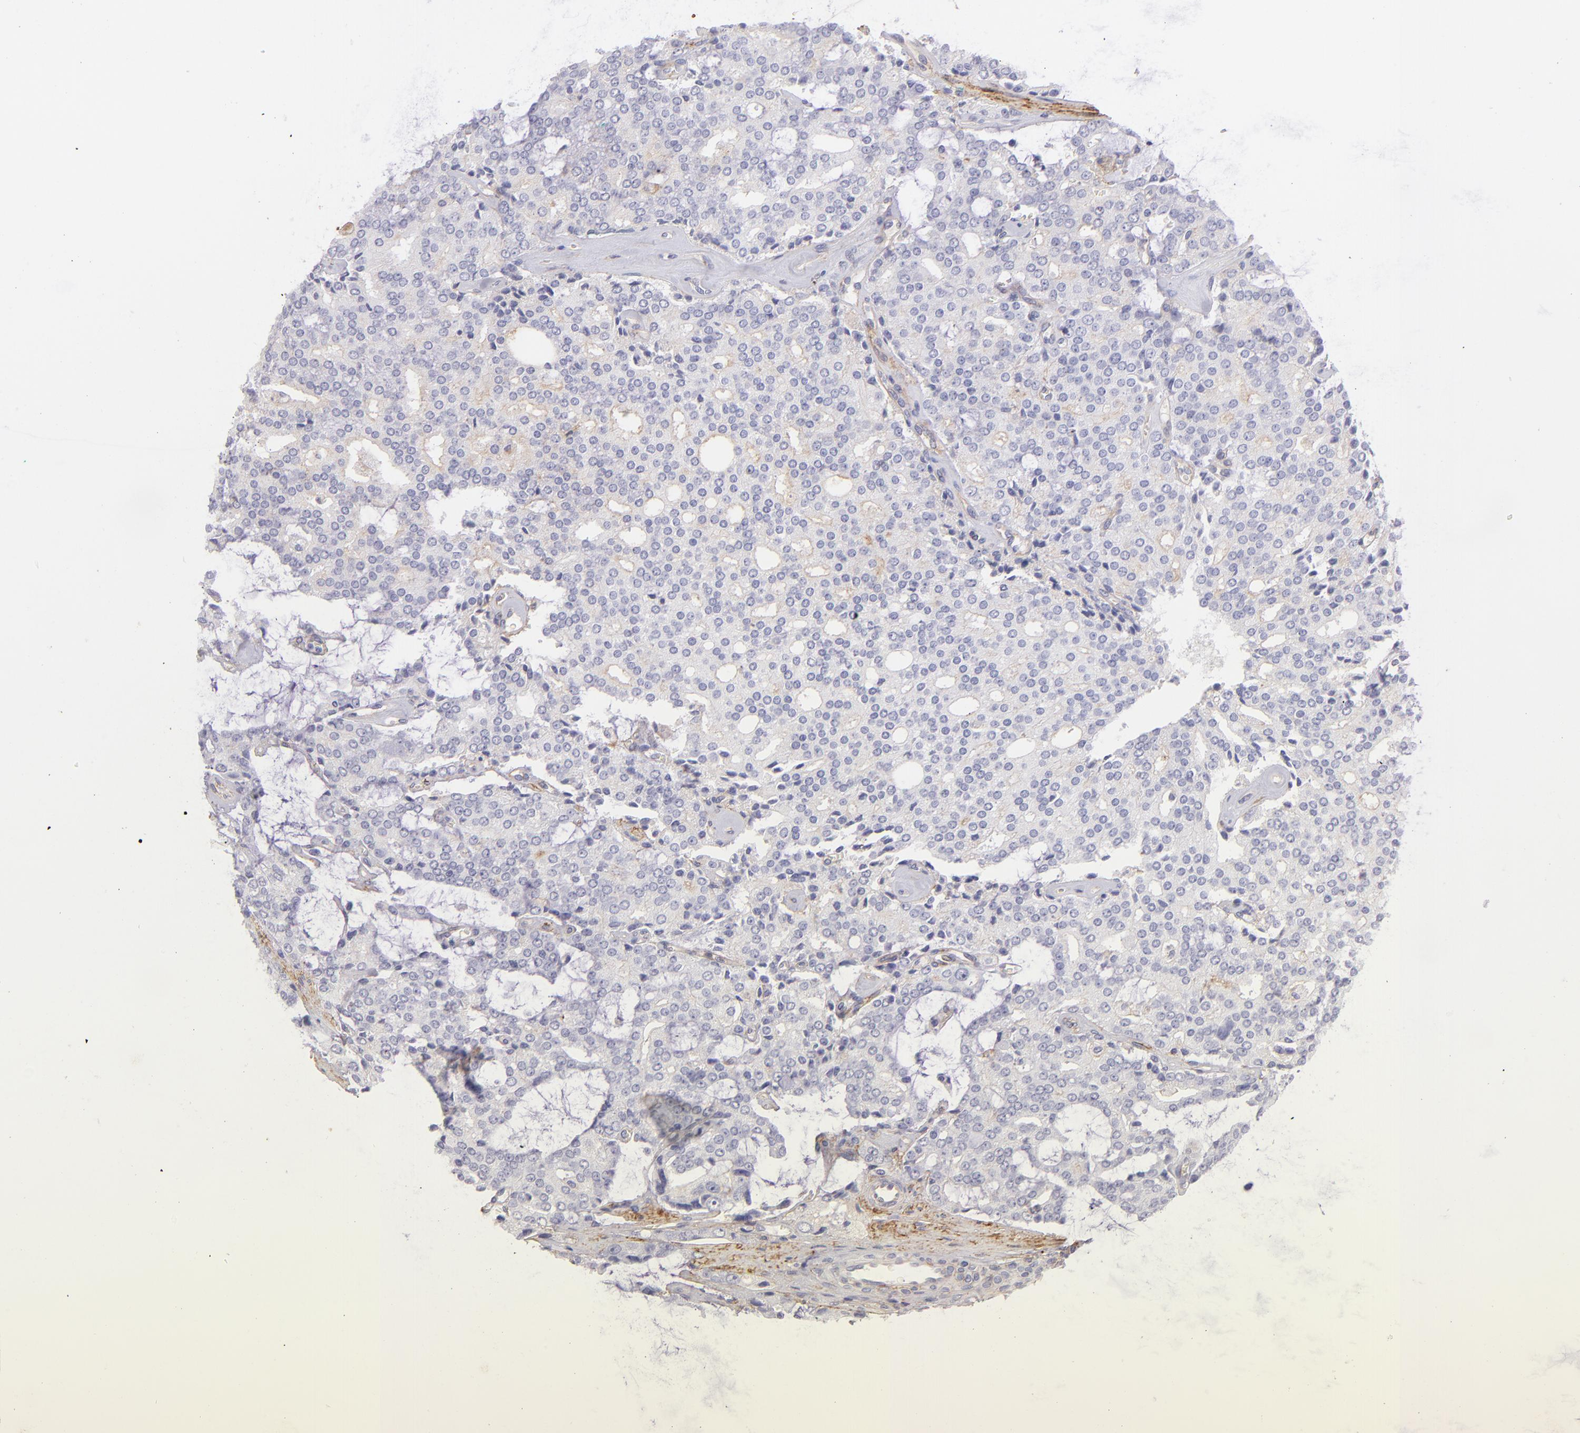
{"staining": {"intensity": "negative", "quantity": "none", "location": "none"}, "tissue": "prostate cancer", "cell_type": "Tumor cells", "image_type": "cancer", "snomed": [{"axis": "morphology", "description": "Adenocarcinoma, High grade"}, {"axis": "topography", "description": "Prostate"}], "caption": "Tumor cells are negative for brown protein staining in high-grade adenocarcinoma (prostate).", "gene": "CD81", "patient": {"sex": "male", "age": 67}}